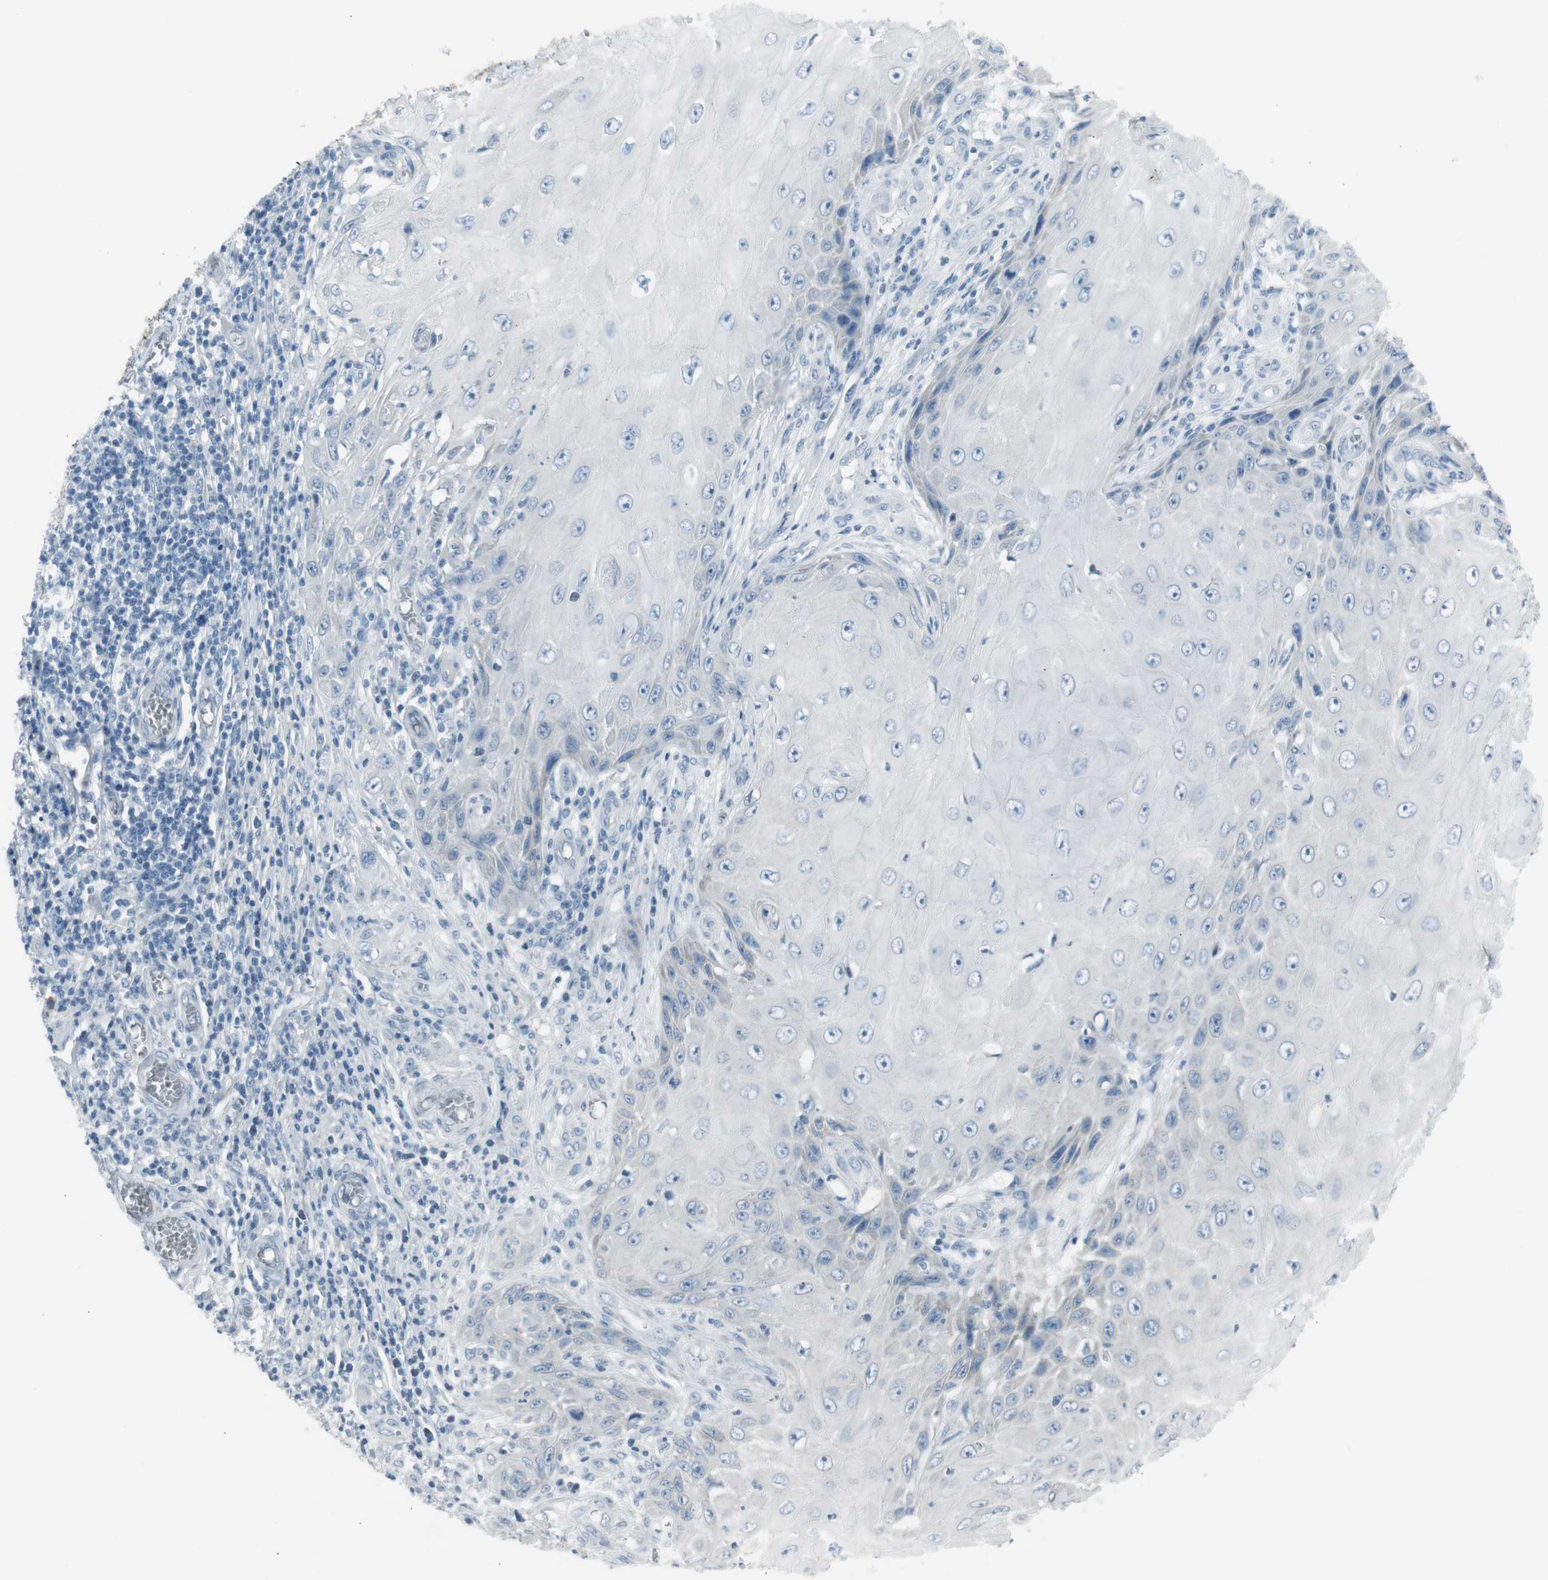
{"staining": {"intensity": "negative", "quantity": "none", "location": "none"}, "tissue": "skin cancer", "cell_type": "Tumor cells", "image_type": "cancer", "snomed": [{"axis": "morphology", "description": "Squamous cell carcinoma, NOS"}, {"axis": "topography", "description": "Skin"}], "caption": "There is no significant staining in tumor cells of skin cancer.", "gene": "AGR2", "patient": {"sex": "female", "age": 73}}